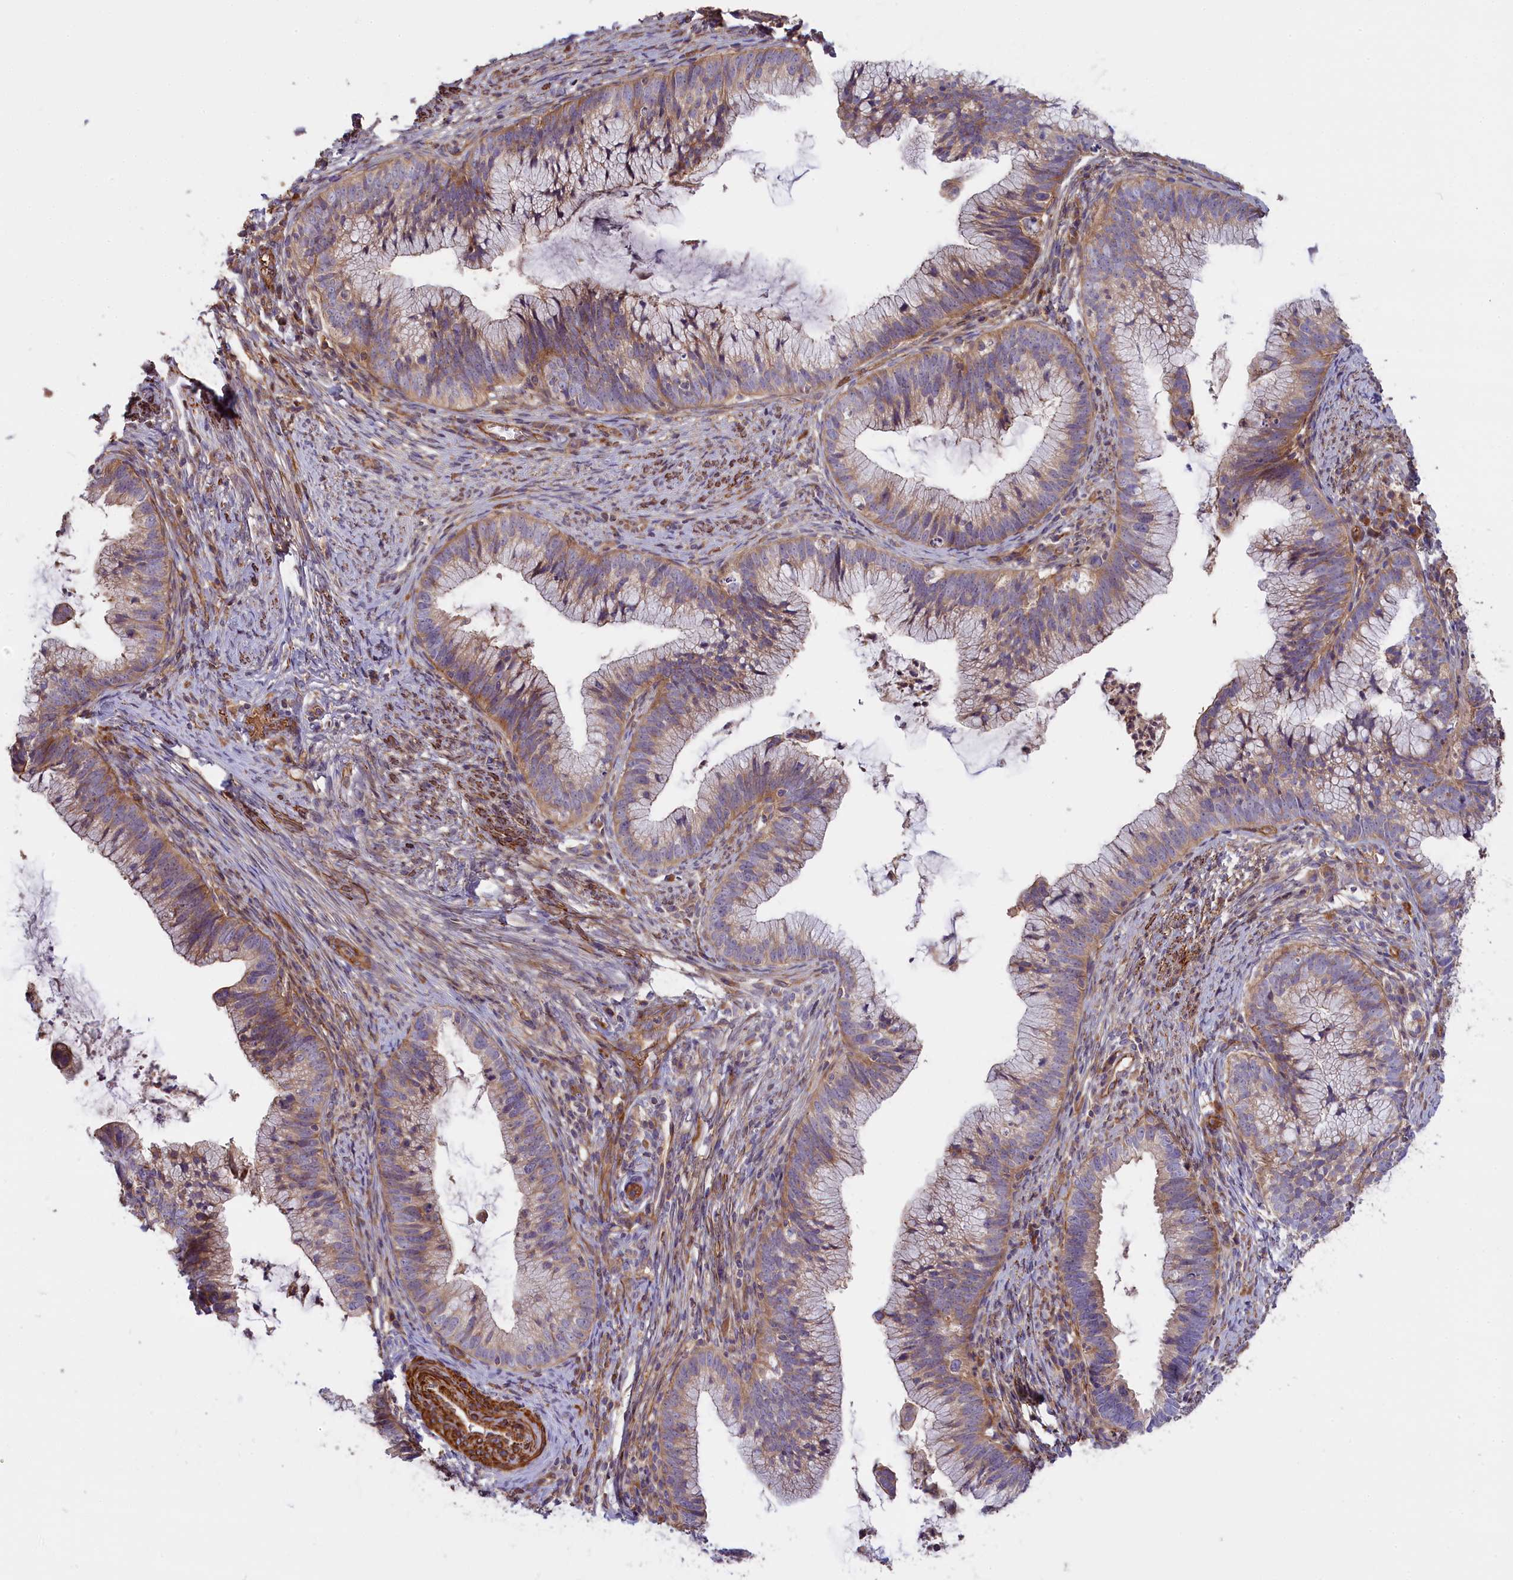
{"staining": {"intensity": "weak", "quantity": "25%-75%", "location": "cytoplasmic/membranous"}, "tissue": "cervical cancer", "cell_type": "Tumor cells", "image_type": "cancer", "snomed": [{"axis": "morphology", "description": "Adenocarcinoma, NOS"}, {"axis": "topography", "description": "Cervix"}], "caption": "IHC (DAB) staining of human cervical adenocarcinoma displays weak cytoplasmic/membranous protein staining in approximately 25%-75% of tumor cells.", "gene": "FUZ", "patient": {"sex": "female", "age": 36}}